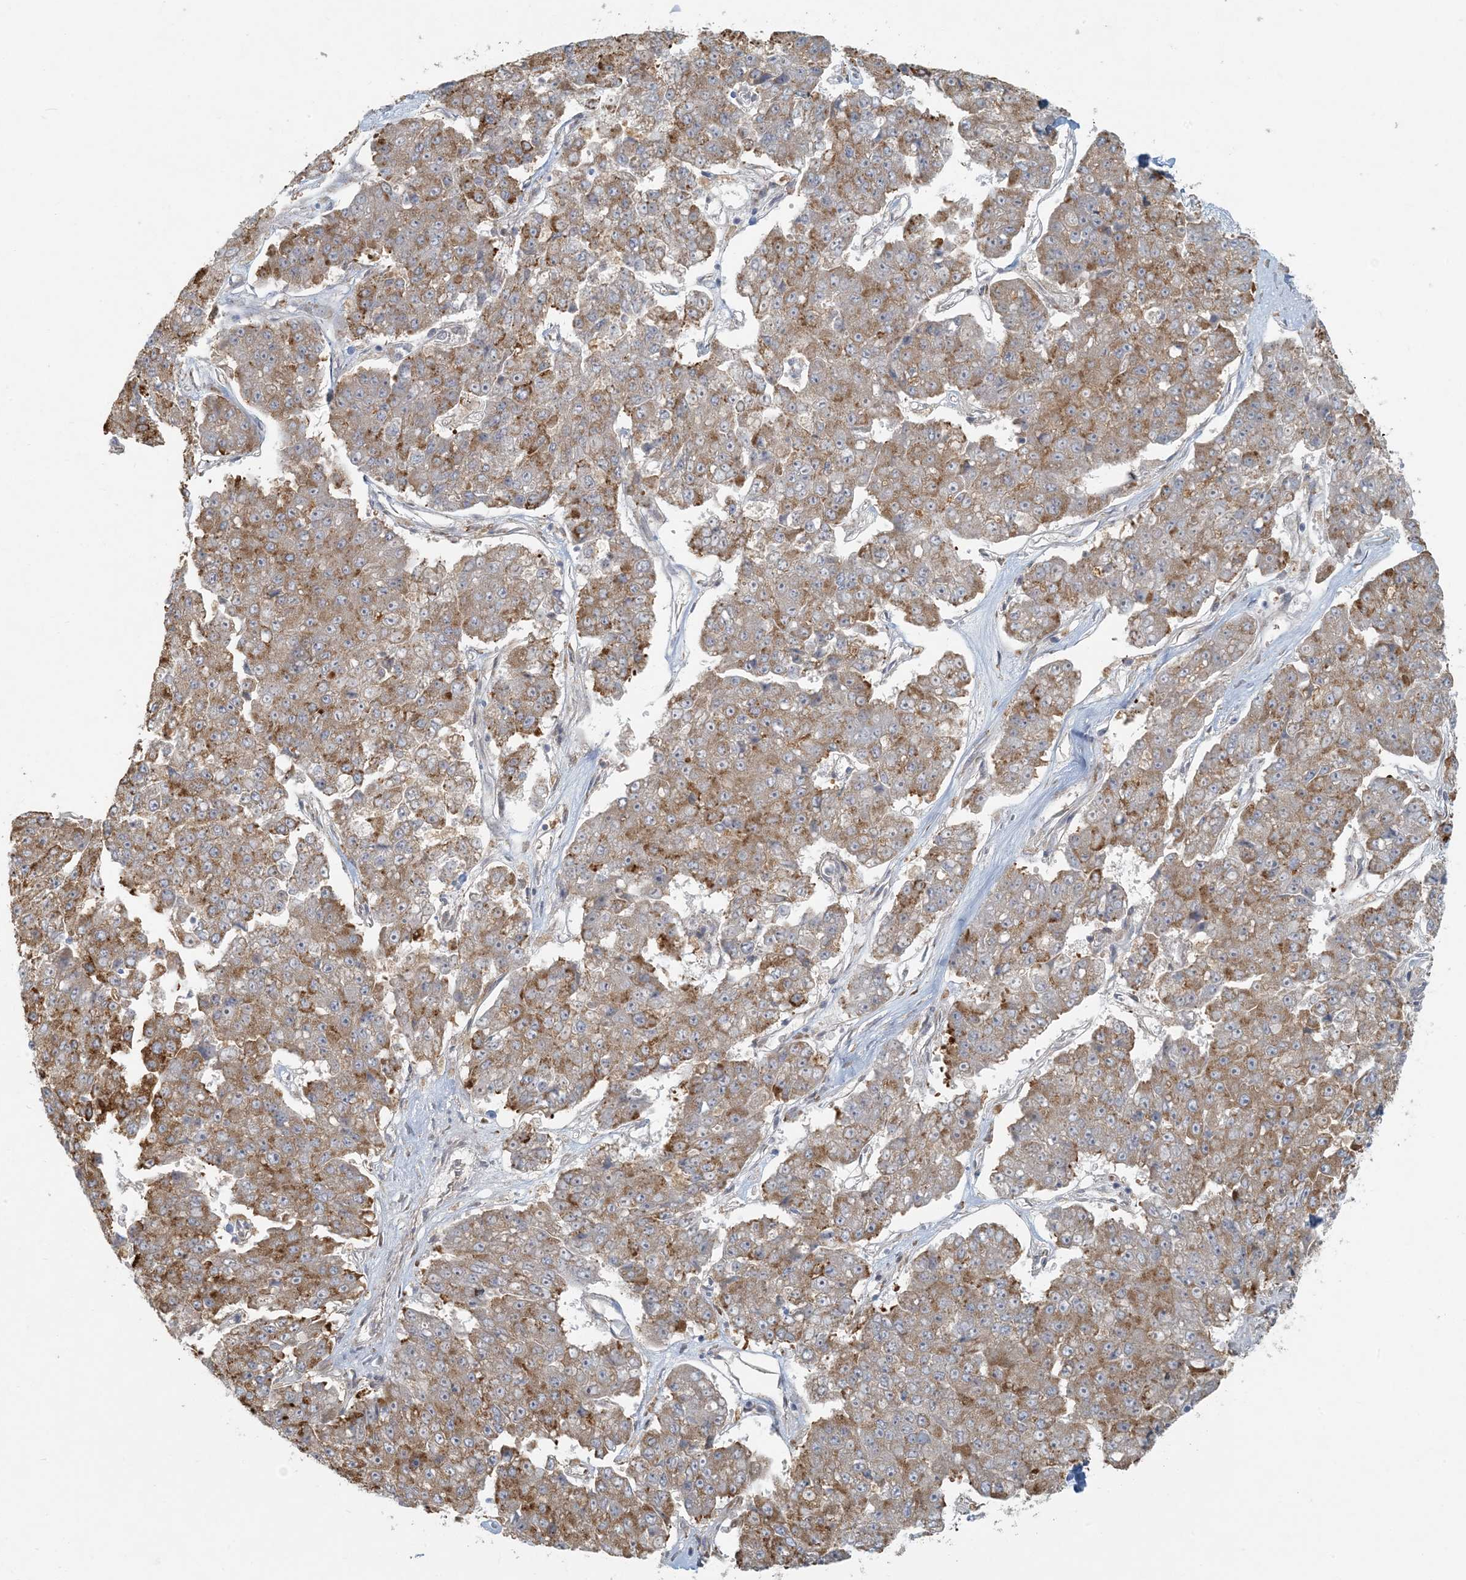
{"staining": {"intensity": "moderate", "quantity": ">75%", "location": "cytoplasmic/membranous"}, "tissue": "pancreatic cancer", "cell_type": "Tumor cells", "image_type": "cancer", "snomed": [{"axis": "morphology", "description": "Adenocarcinoma, NOS"}, {"axis": "topography", "description": "Pancreas"}], "caption": "Human pancreatic cancer (adenocarcinoma) stained with a brown dye displays moderate cytoplasmic/membranous positive staining in about >75% of tumor cells.", "gene": "HACL1", "patient": {"sex": "male", "age": 50}}